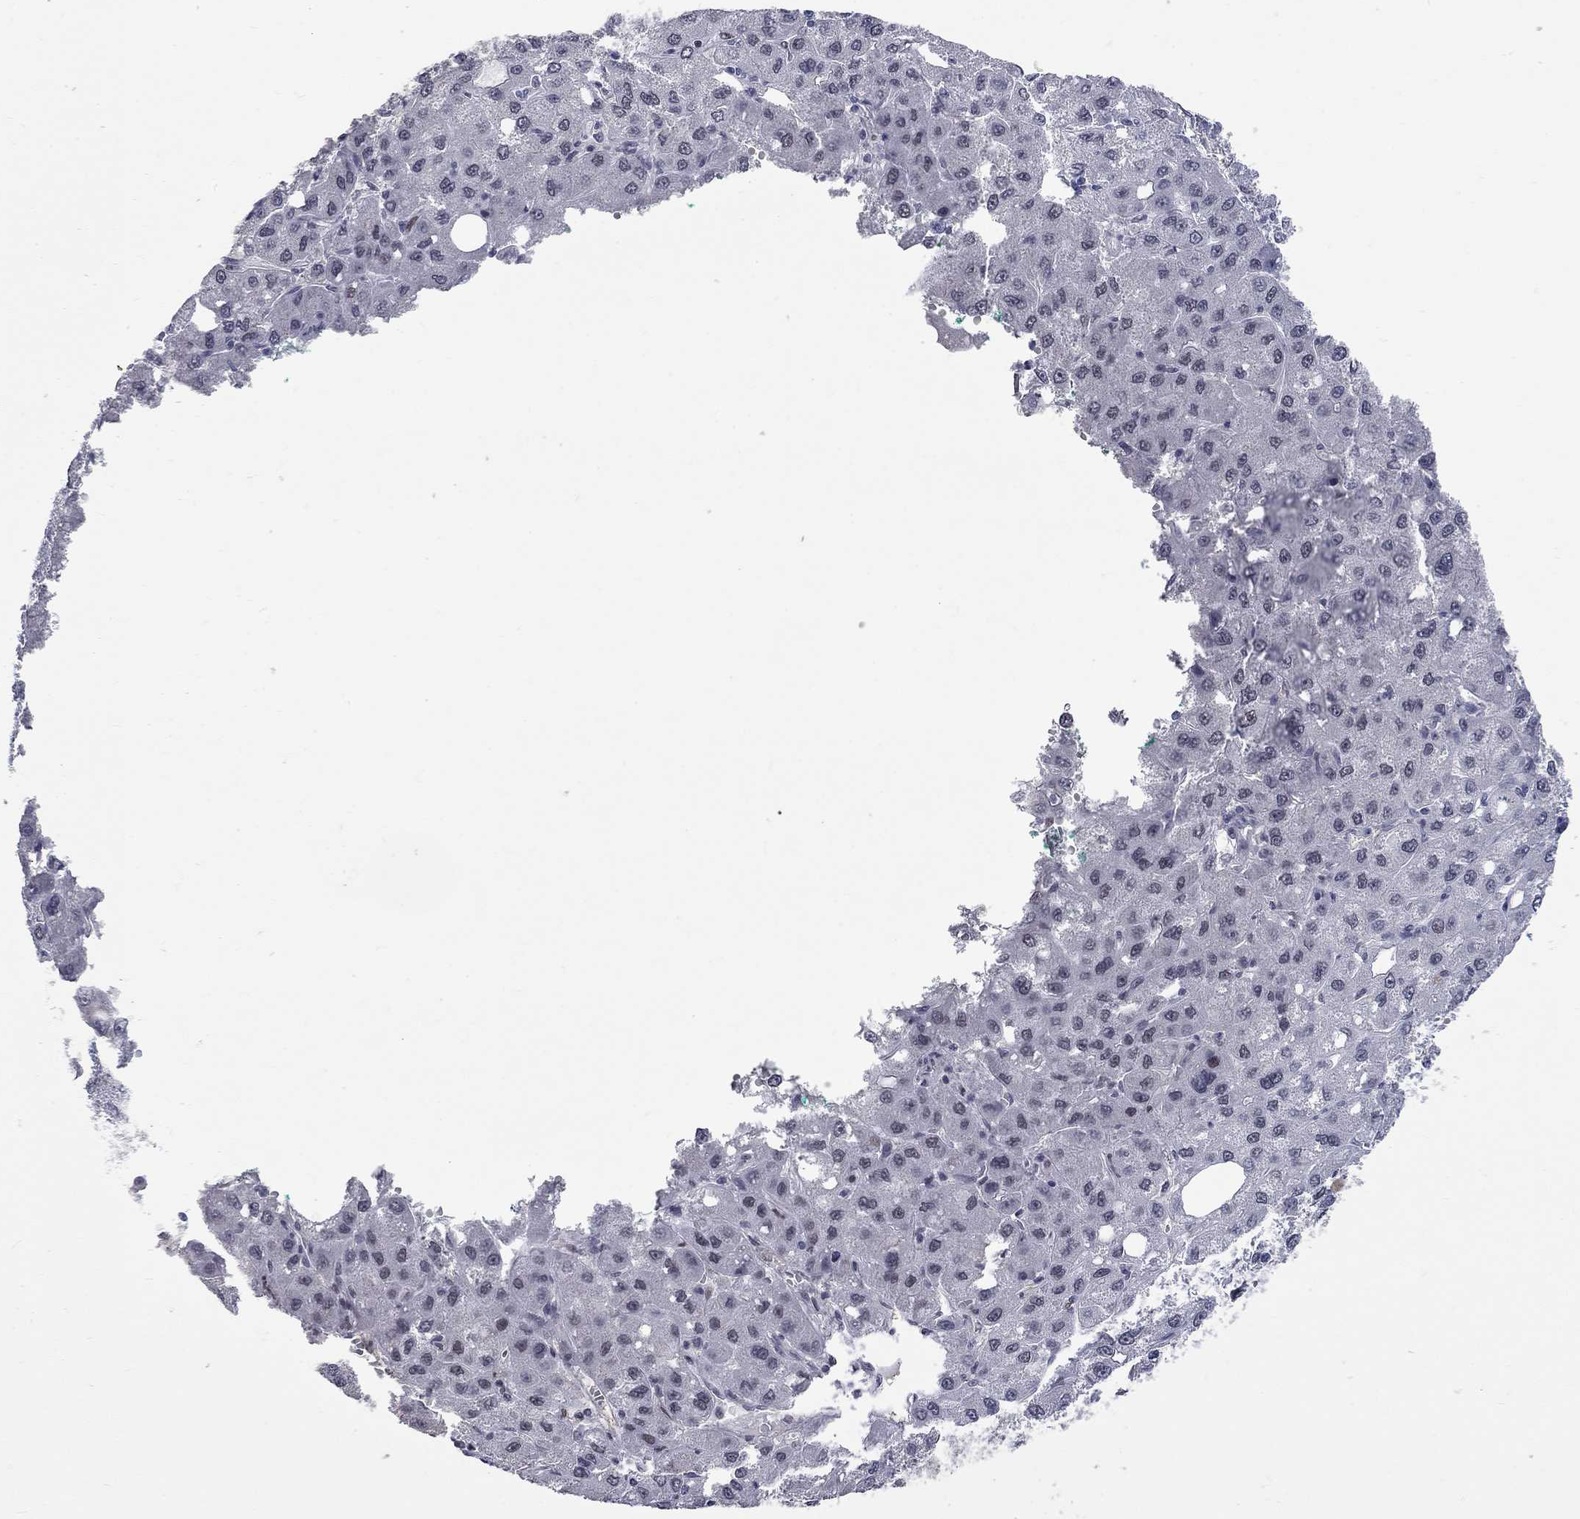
{"staining": {"intensity": "negative", "quantity": "none", "location": "none"}, "tissue": "liver cancer", "cell_type": "Tumor cells", "image_type": "cancer", "snomed": [{"axis": "morphology", "description": "Carcinoma, Hepatocellular, NOS"}, {"axis": "topography", "description": "Liver"}], "caption": "Hepatocellular carcinoma (liver) stained for a protein using immunohistochemistry (IHC) reveals no expression tumor cells.", "gene": "ZNF154", "patient": {"sex": "male", "age": 73}}